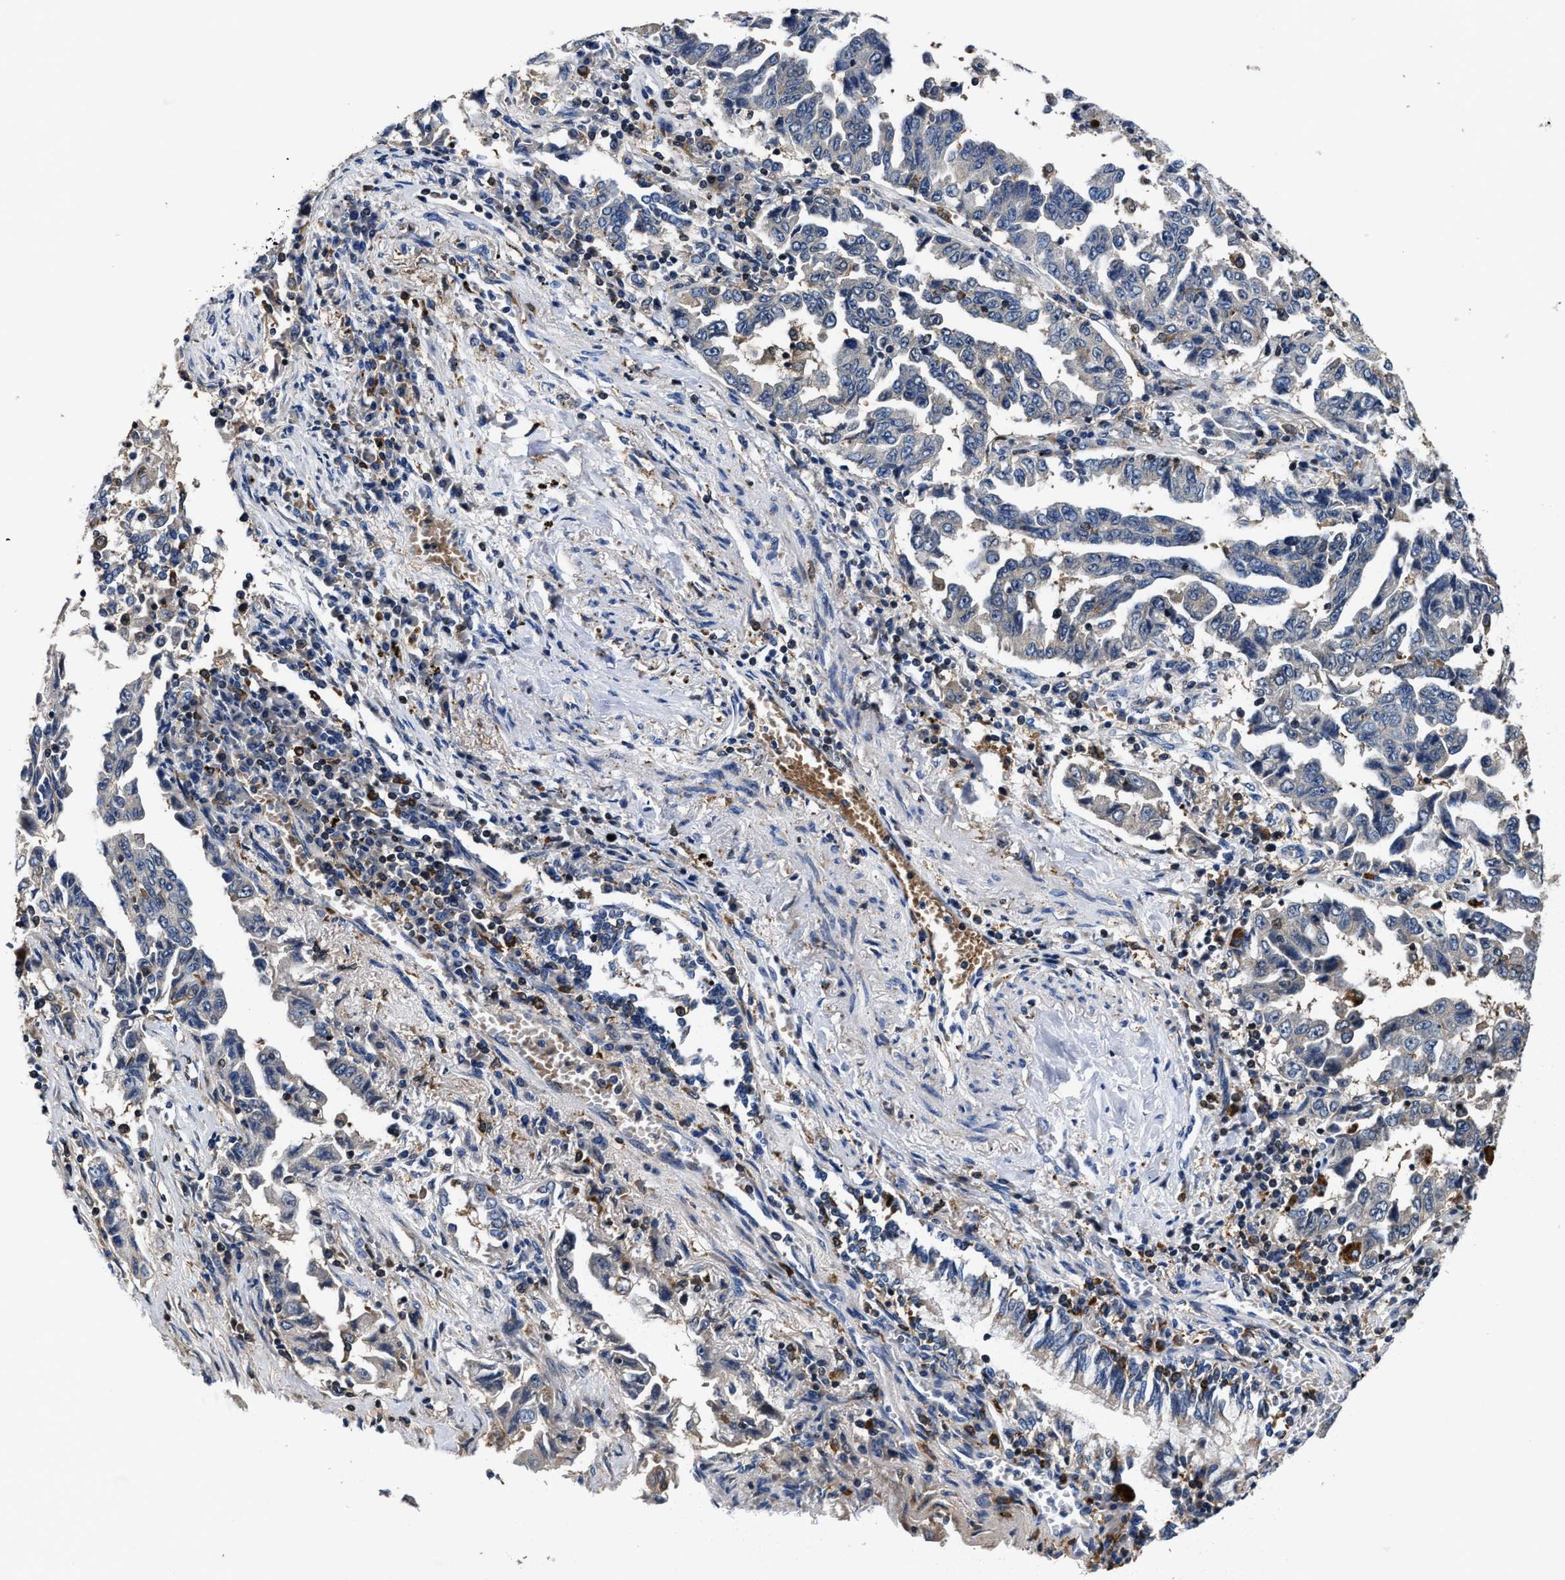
{"staining": {"intensity": "negative", "quantity": "none", "location": "none"}, "tissue": "lung cancer", "cell_type": "Tumor cells", "image_type": "cancer", "snomed": [{"axis": "morphology", "description": "Adenocarcinoma, NOS"}, {"axis": "topography", "description": "Lung"}], "caption": "A high-resolution image shows IHC staining of adenocarcinoma (lung), which shows no significant staining in tumor cells. (DAB (3,3'-diaminobenzidine) IHC with hematoxylin counter stain).", "gene": "RGS10", "patient": {"sex": "female", "age": 51}}